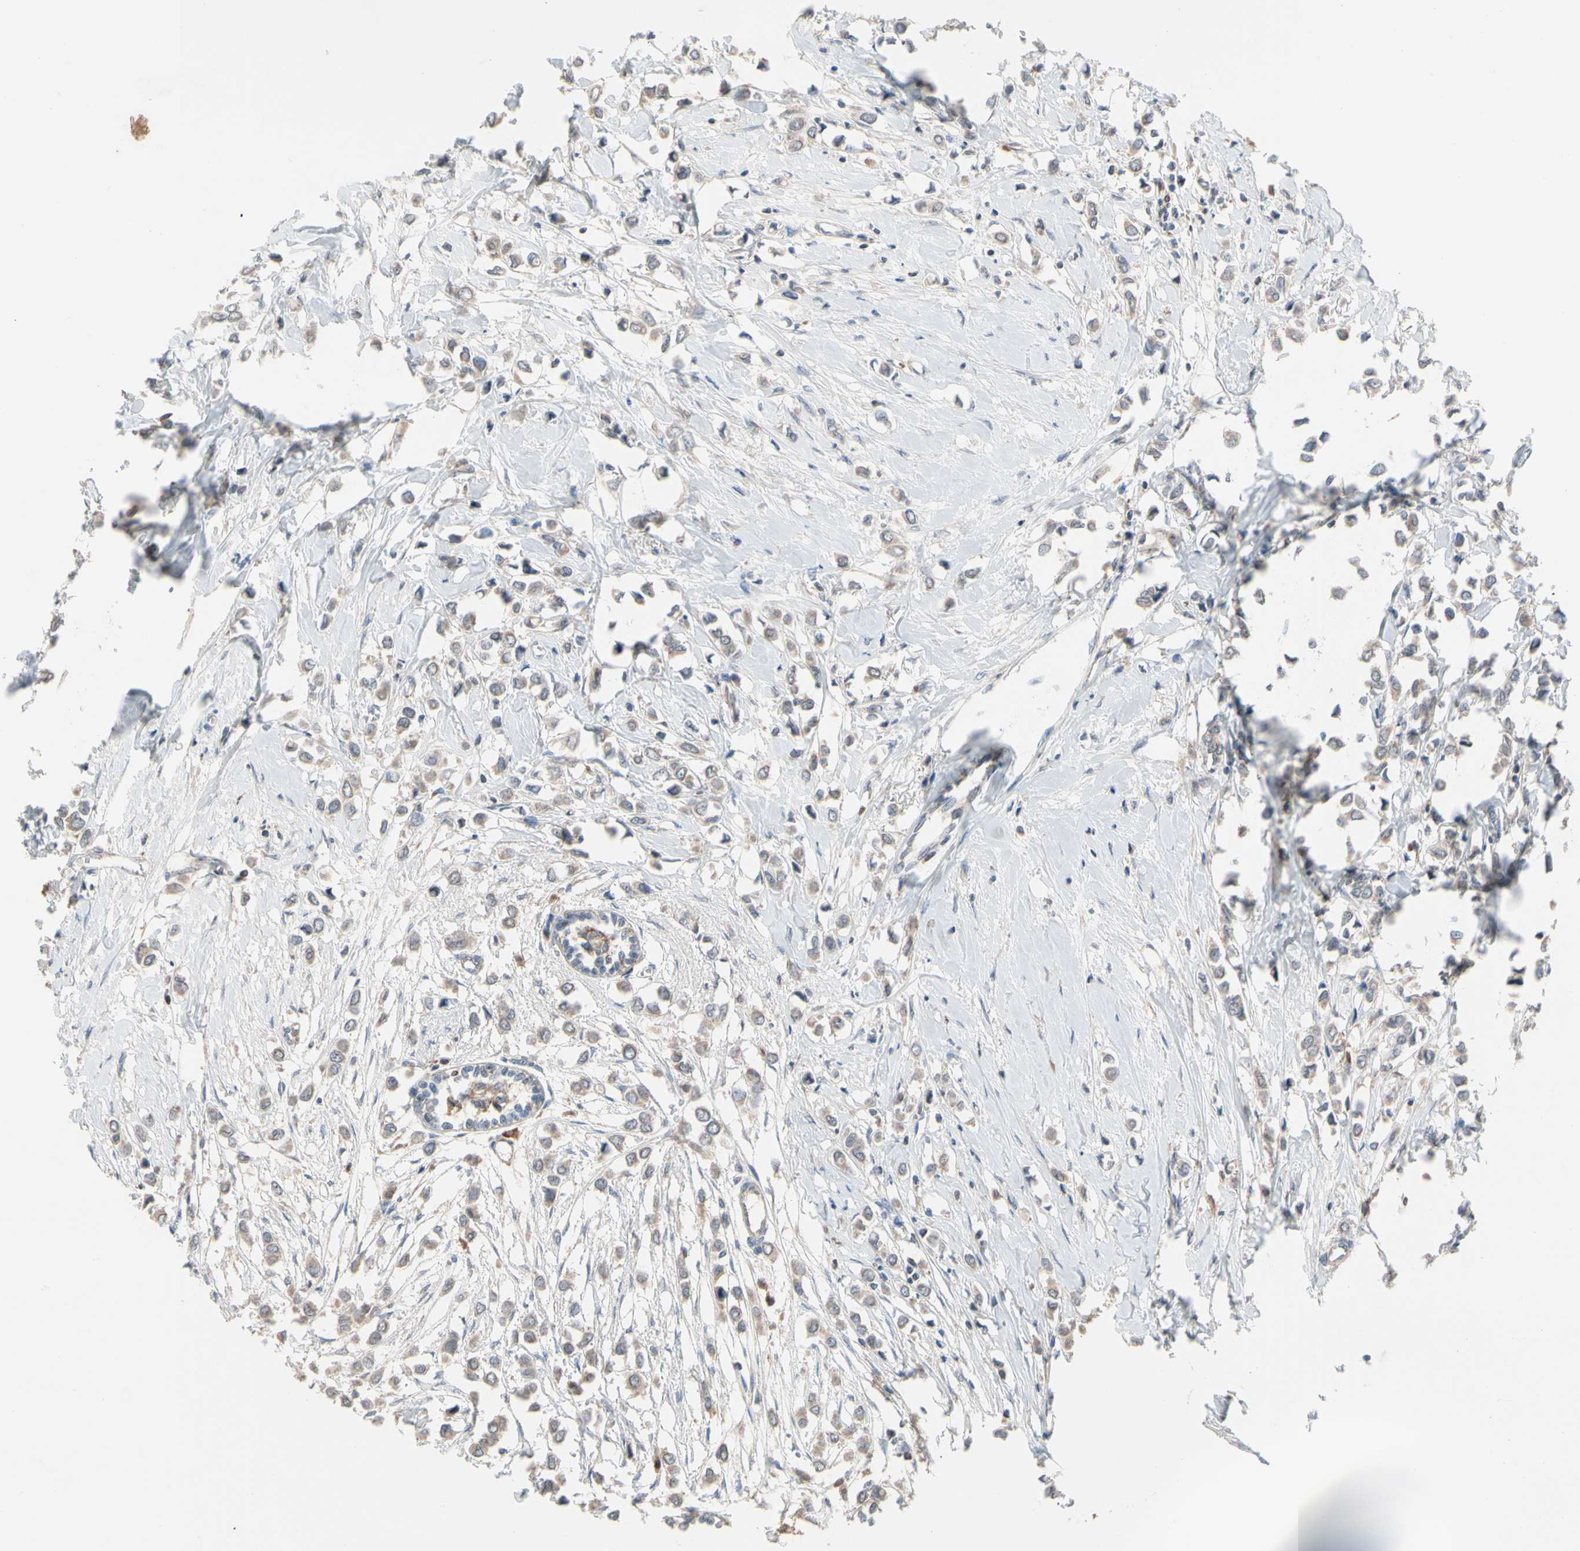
{"staining": {"intensity": "weak", "quantity": "25%-75%", "location": "cytoplasmic/membranous"}, "tissue": "breast cancer", "cell_type": "Tumor cells", "image_type": "cancer", "snomed": [{"axis": "morphology", "description": "Lobular carcinoma"}, {"axis": "topography", "description": "Breast"}], "caption": "Immunohistochemical staining of breast cancer demonstrates low levels of weak cytoplasmic/membranous staining in about 25%-75% of tumor cells.", "gene": "MTHFS", "patient": {"sex": "female", "age": 51}}